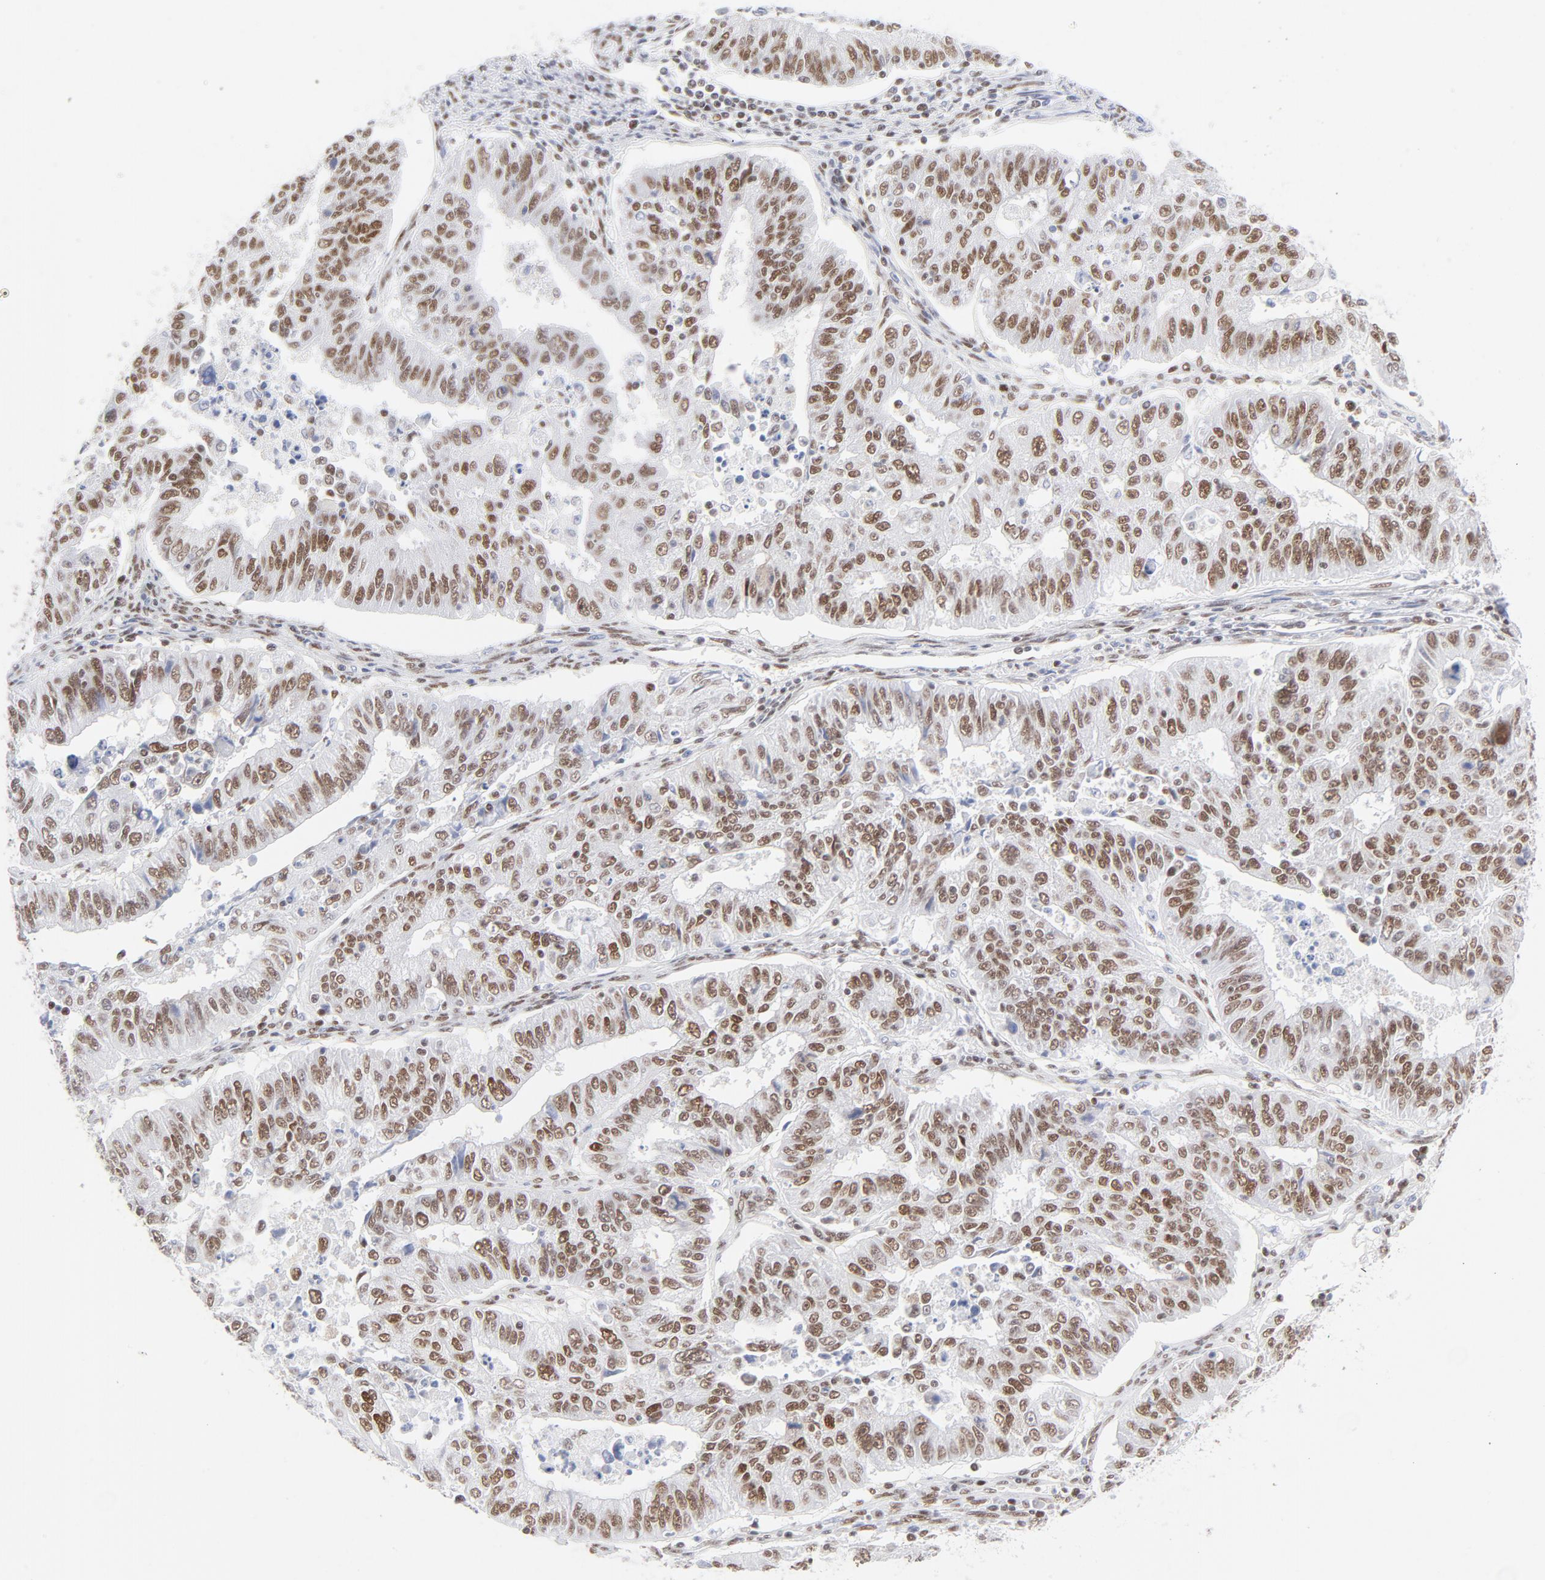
{"staining": {"intensity": "moderate", "quantity": ">75%", "location": "nuclear"}, "tissue": "endometrial cancer", "cell_type": "Tumor cells", "image_type": "cancer", "snomed": [{"axis": "morphology", "description": "Adenocarcinoma, NOS"}, {"axis": "topography", "description": "Endometrium"}], "caption": "The immunohistochemical stain labels moderate nuclear staining in tumor cells of adenocarcinoma (endometrial) tissue.", "gene": "ATF2", "patient": {"sex": "female", "age": 42}}